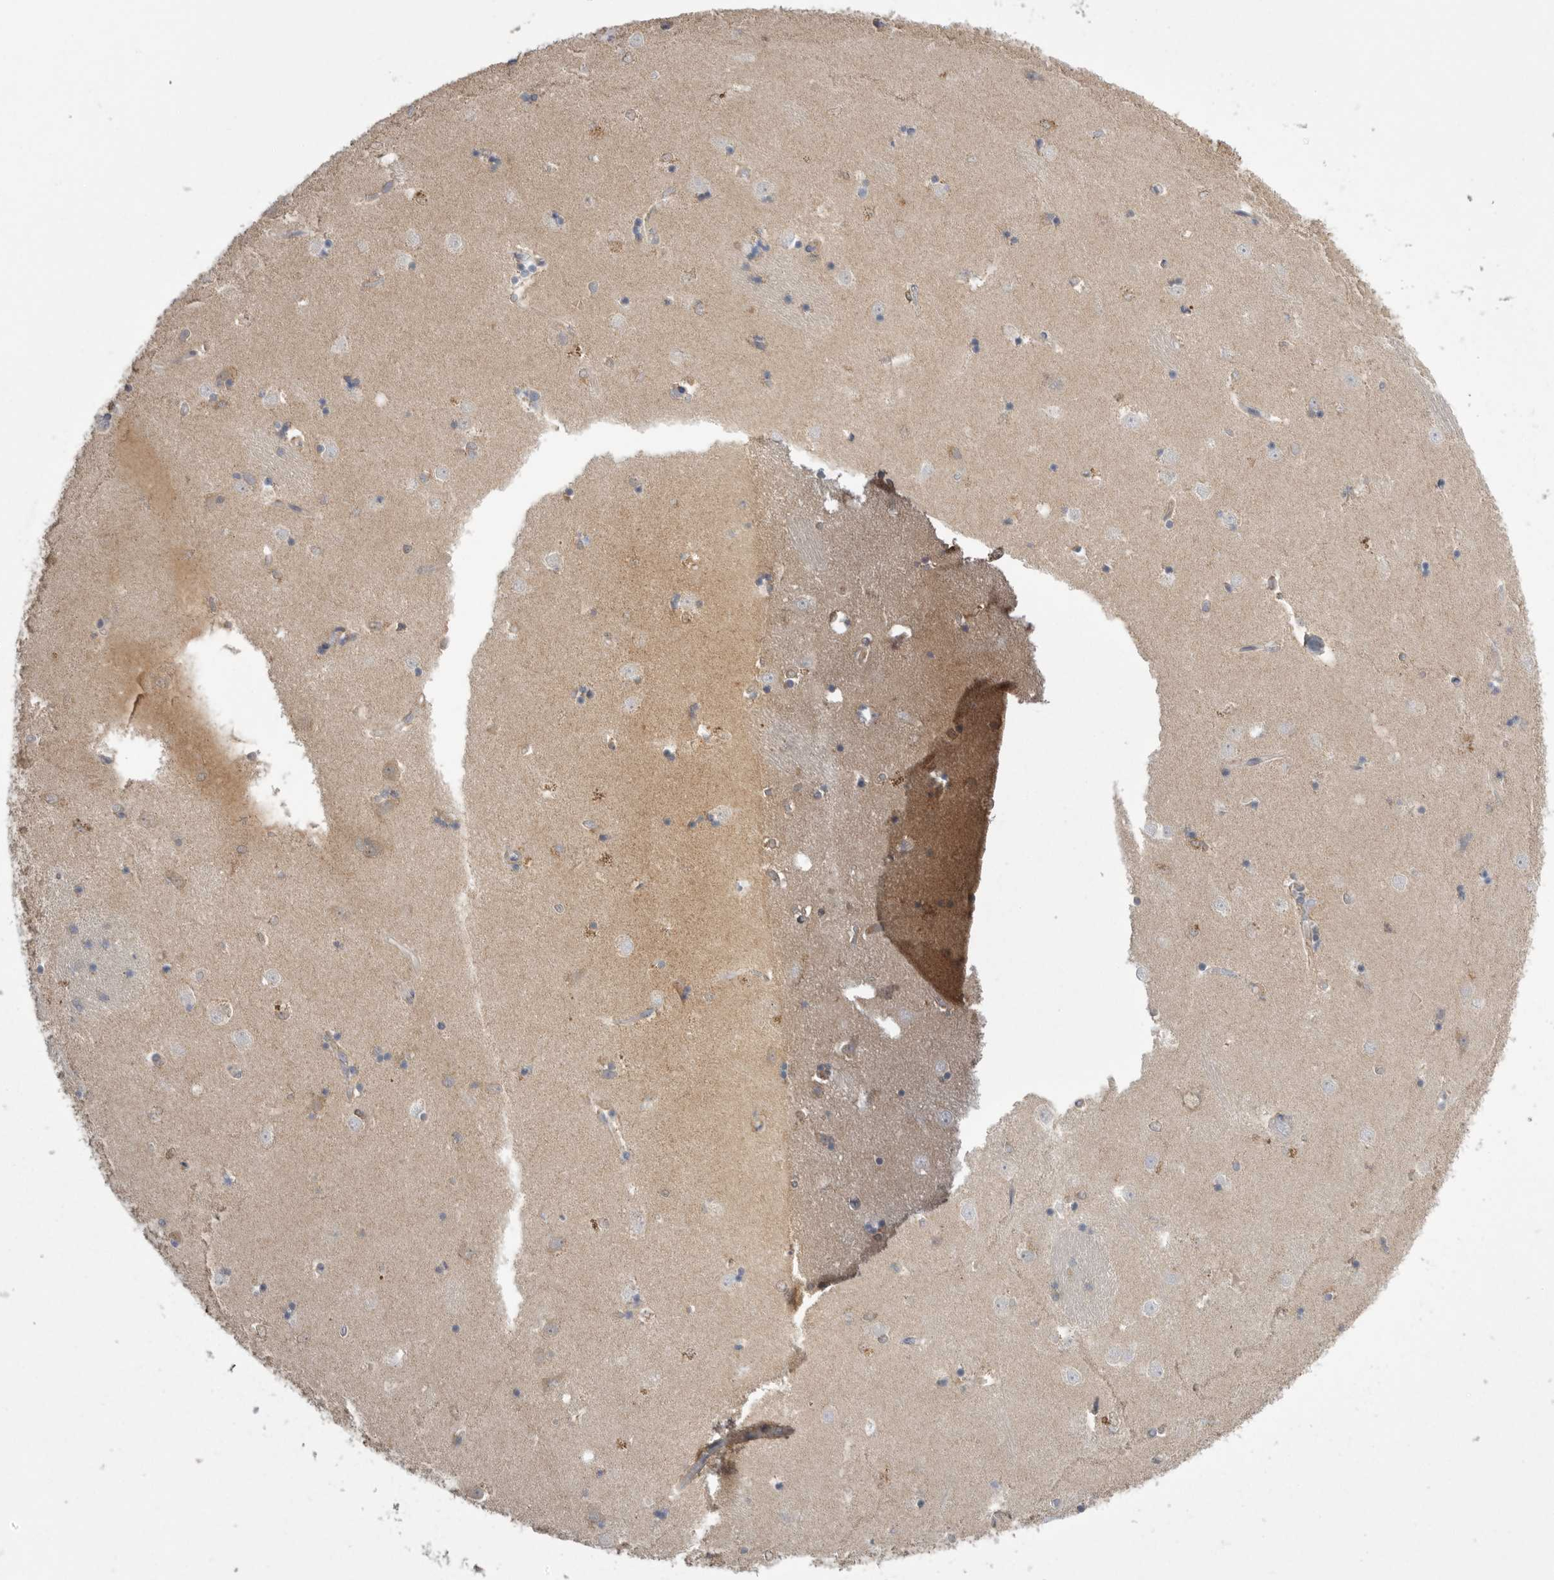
{"staining": {"intensity": "moderate", "quantity": "<25%", "location": "cytoplasmic/membranous"}, "tissue": "caudate", "cell_type": "Glial cells", "image_type": "normal", "snomed": [{"axis": "morphology", "description": "Normal tissue, NOS"}, {"axis": "topography", "description": "Lateral ventricle wall"}], "caption": "IHC histopathology image of benign caudate: caudate stained using immunohistochemistry (IHC) shows low levels of moderate protein expression localized specifically in the cytoplasmic/membranous of glial cells, appearing as a cytoplasmic/membranous brown color.", "gene": "KYAT3", "patient": {"sex": "male", "age": 45}}